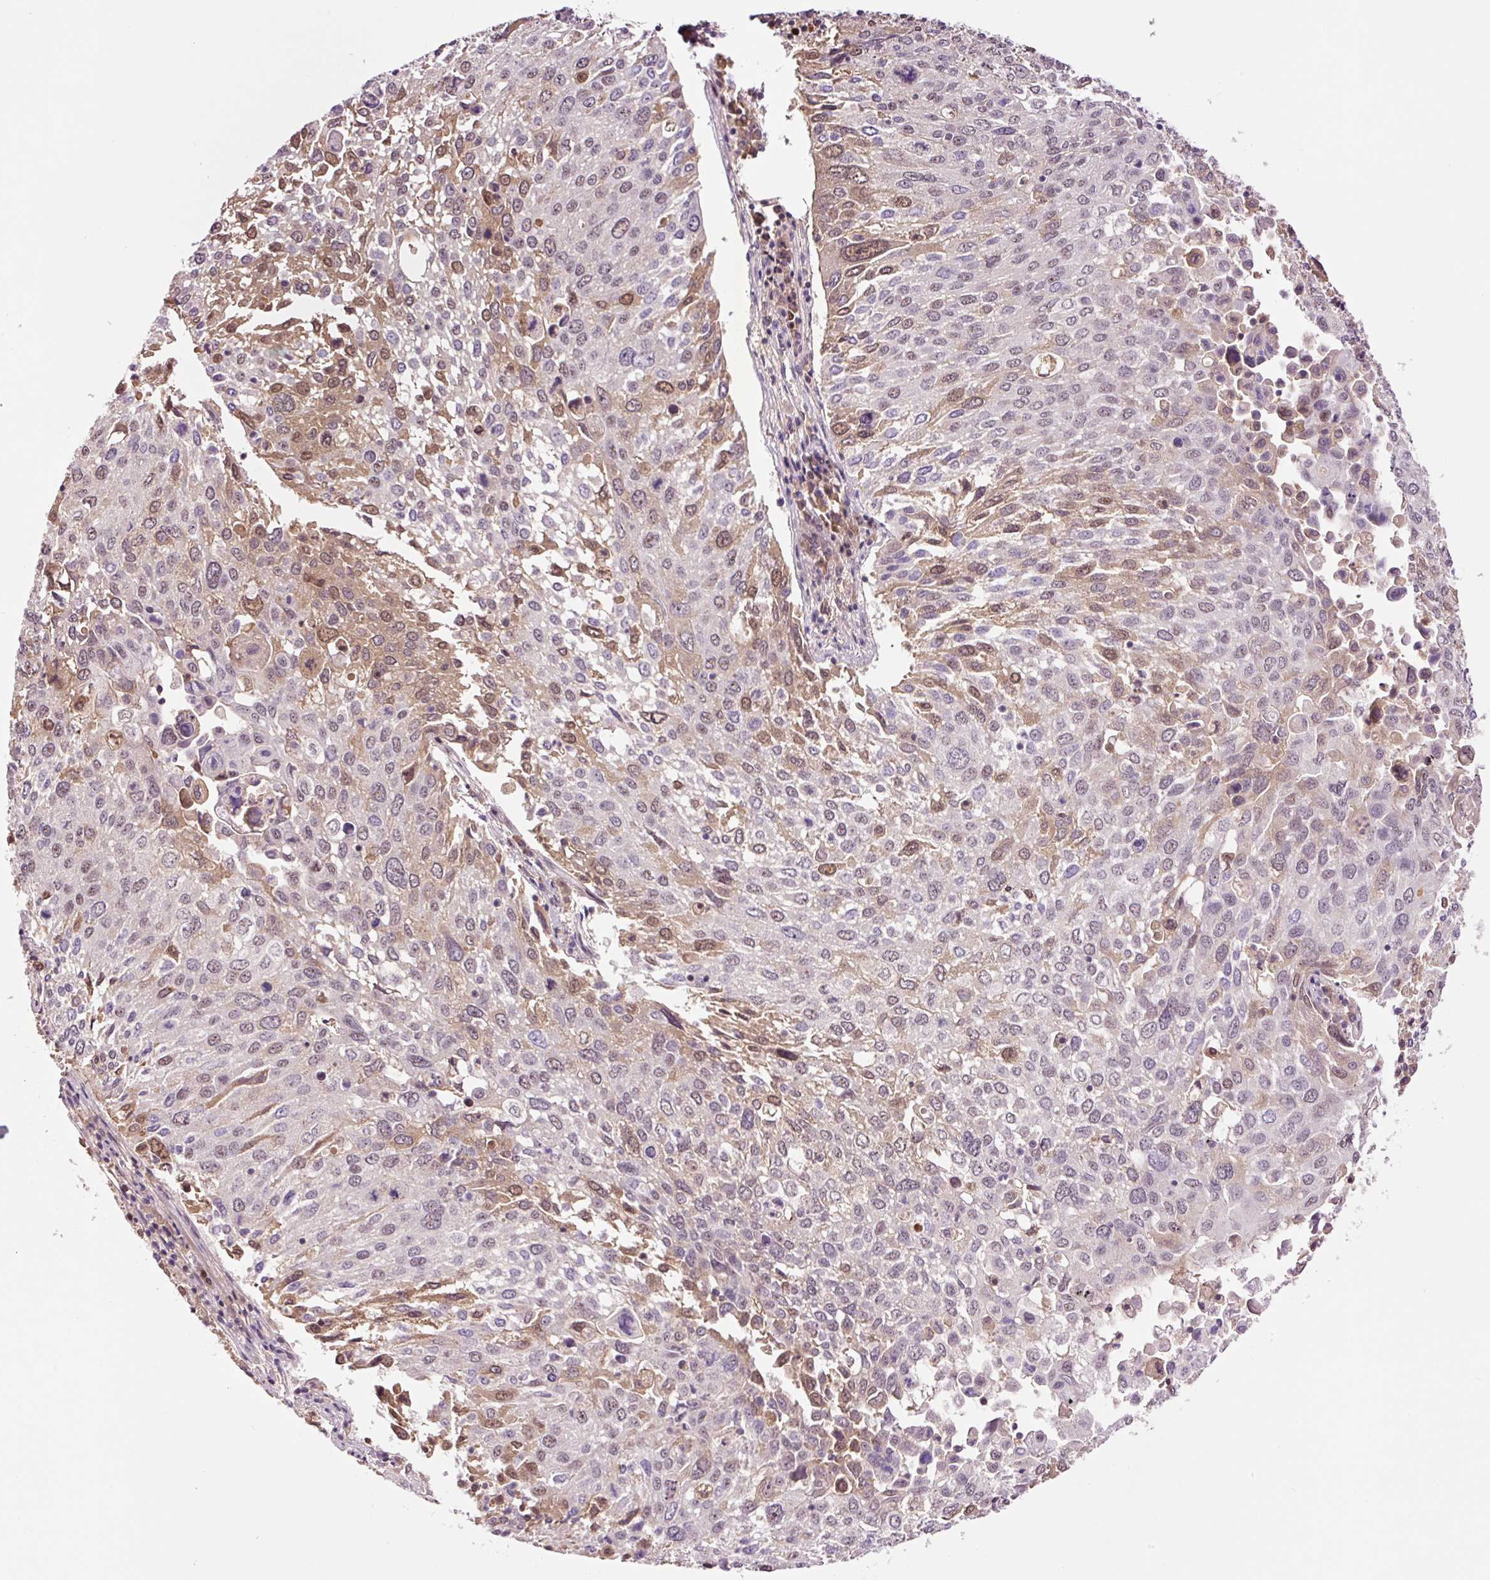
{"staining": {"intensity": "moderate", "quantity": "<25%", "location": "cytoplasmic/membranous,nuclear"}, "tissue": "lung cancer", "cell_type": "Tumor cells", "image_type": "cancer", "snomed": [{"axis": "morphology", "description": "Squamous cell carcinoma, NOS"}, {"axis": "topography", "description": "Lung"}], "caption": "Lung cancer (squamous cell carcinoma) was stained to show a protein in brown. There is low levels of moderate cytoplasmic/membranous and nuclear positivity in approximately <25% of tumor cells.", "gene": "DPPA4", "patient": {"sex": "male", "age": 65}}